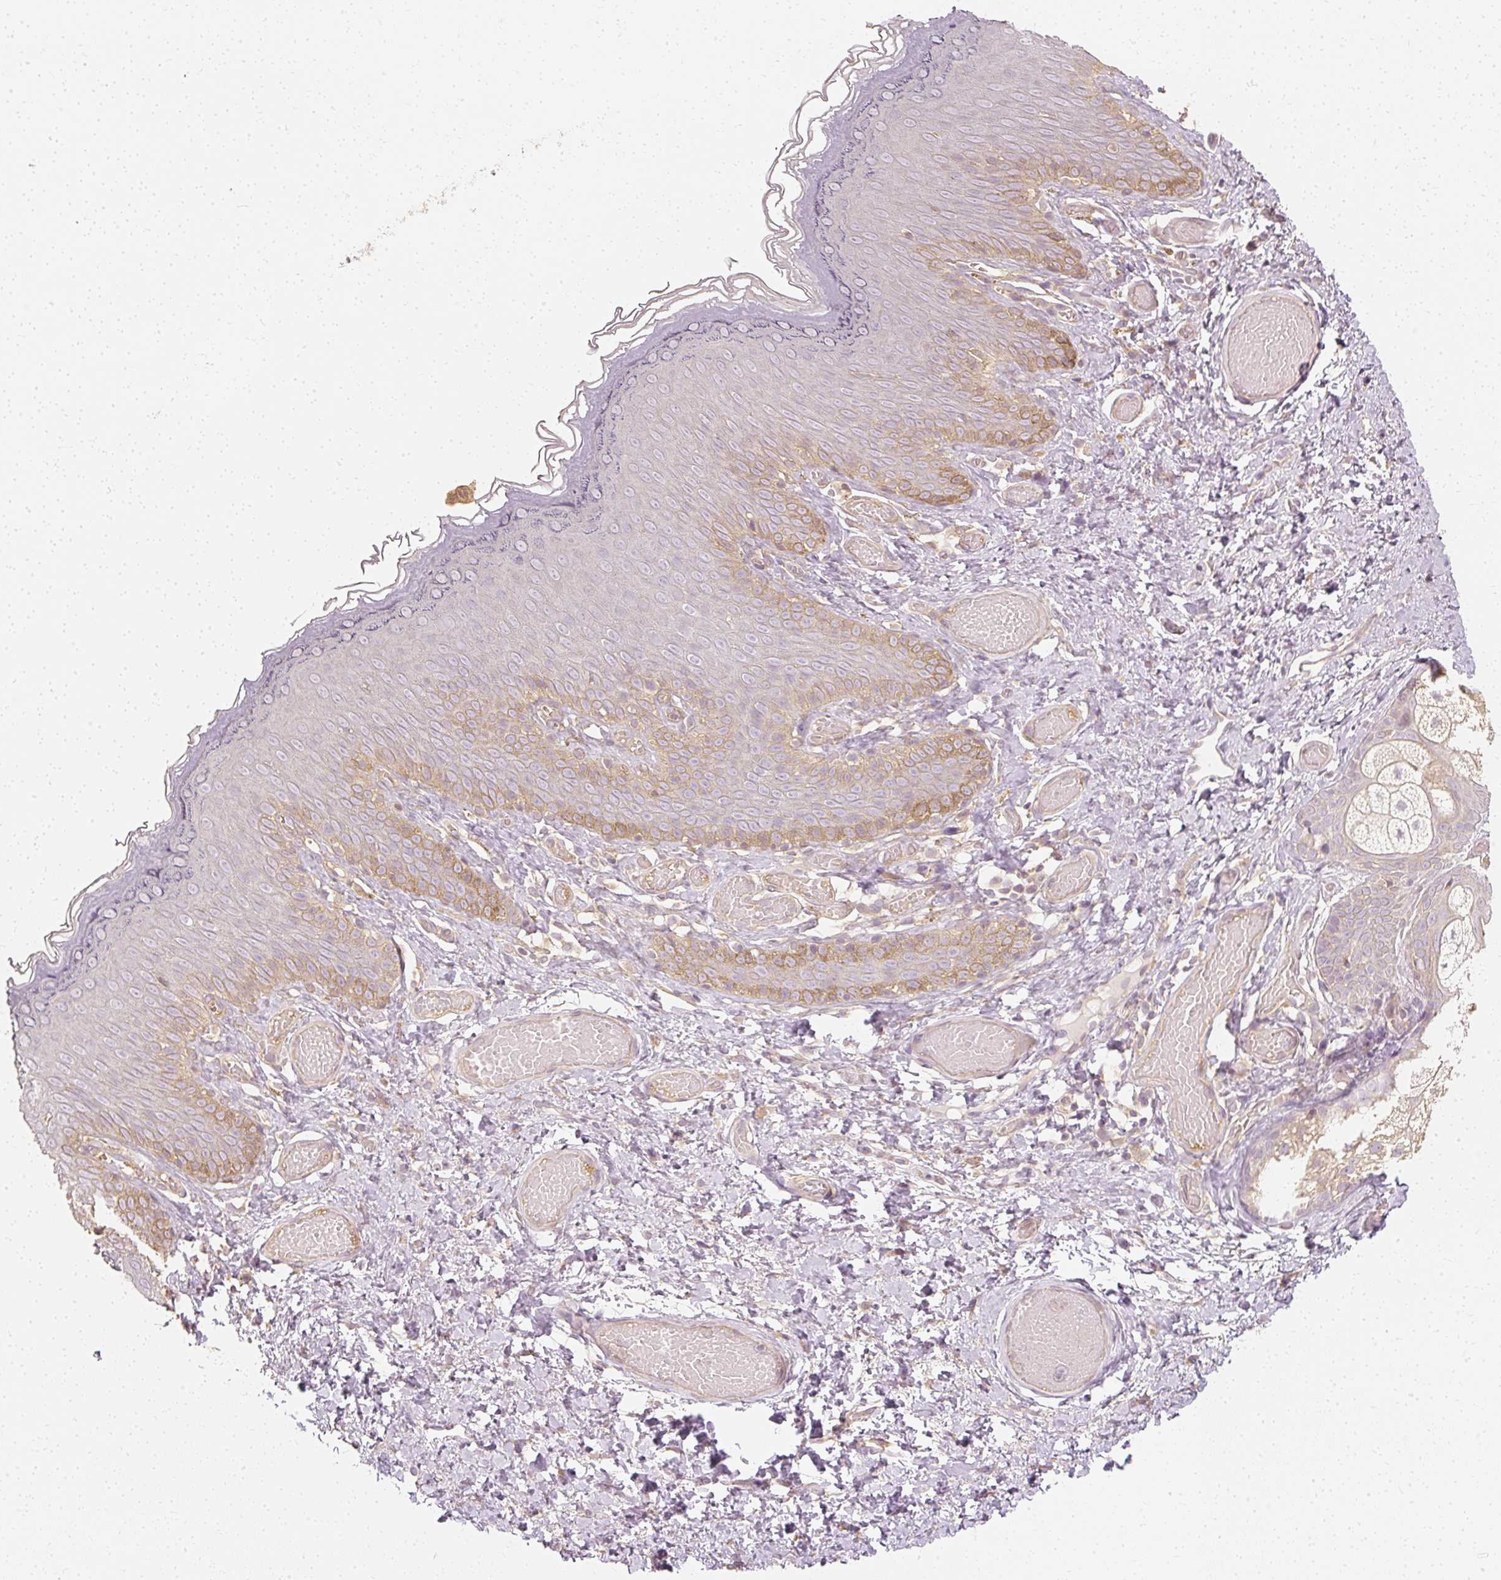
{"staining": {"intensity": "moderate", "quantity": "<25%", "location": "cytoplasmic/membranous"}, "tissue": "skin", "cell_type": "Epidermal cells", "image_type": "normal", "snomed": [{"axis": "morphology", "description": "Normal tissue, NOS"}, {"axis": "topography", "description": "Anal"}], "caption": "Immunohistochemical staining of normal skin shows moderate cytoplasmic/membranous protein positivity in about <25% of epidermal cells.", "gene": "GNAQ", "patient": {"sex": "female", "age": 40}}